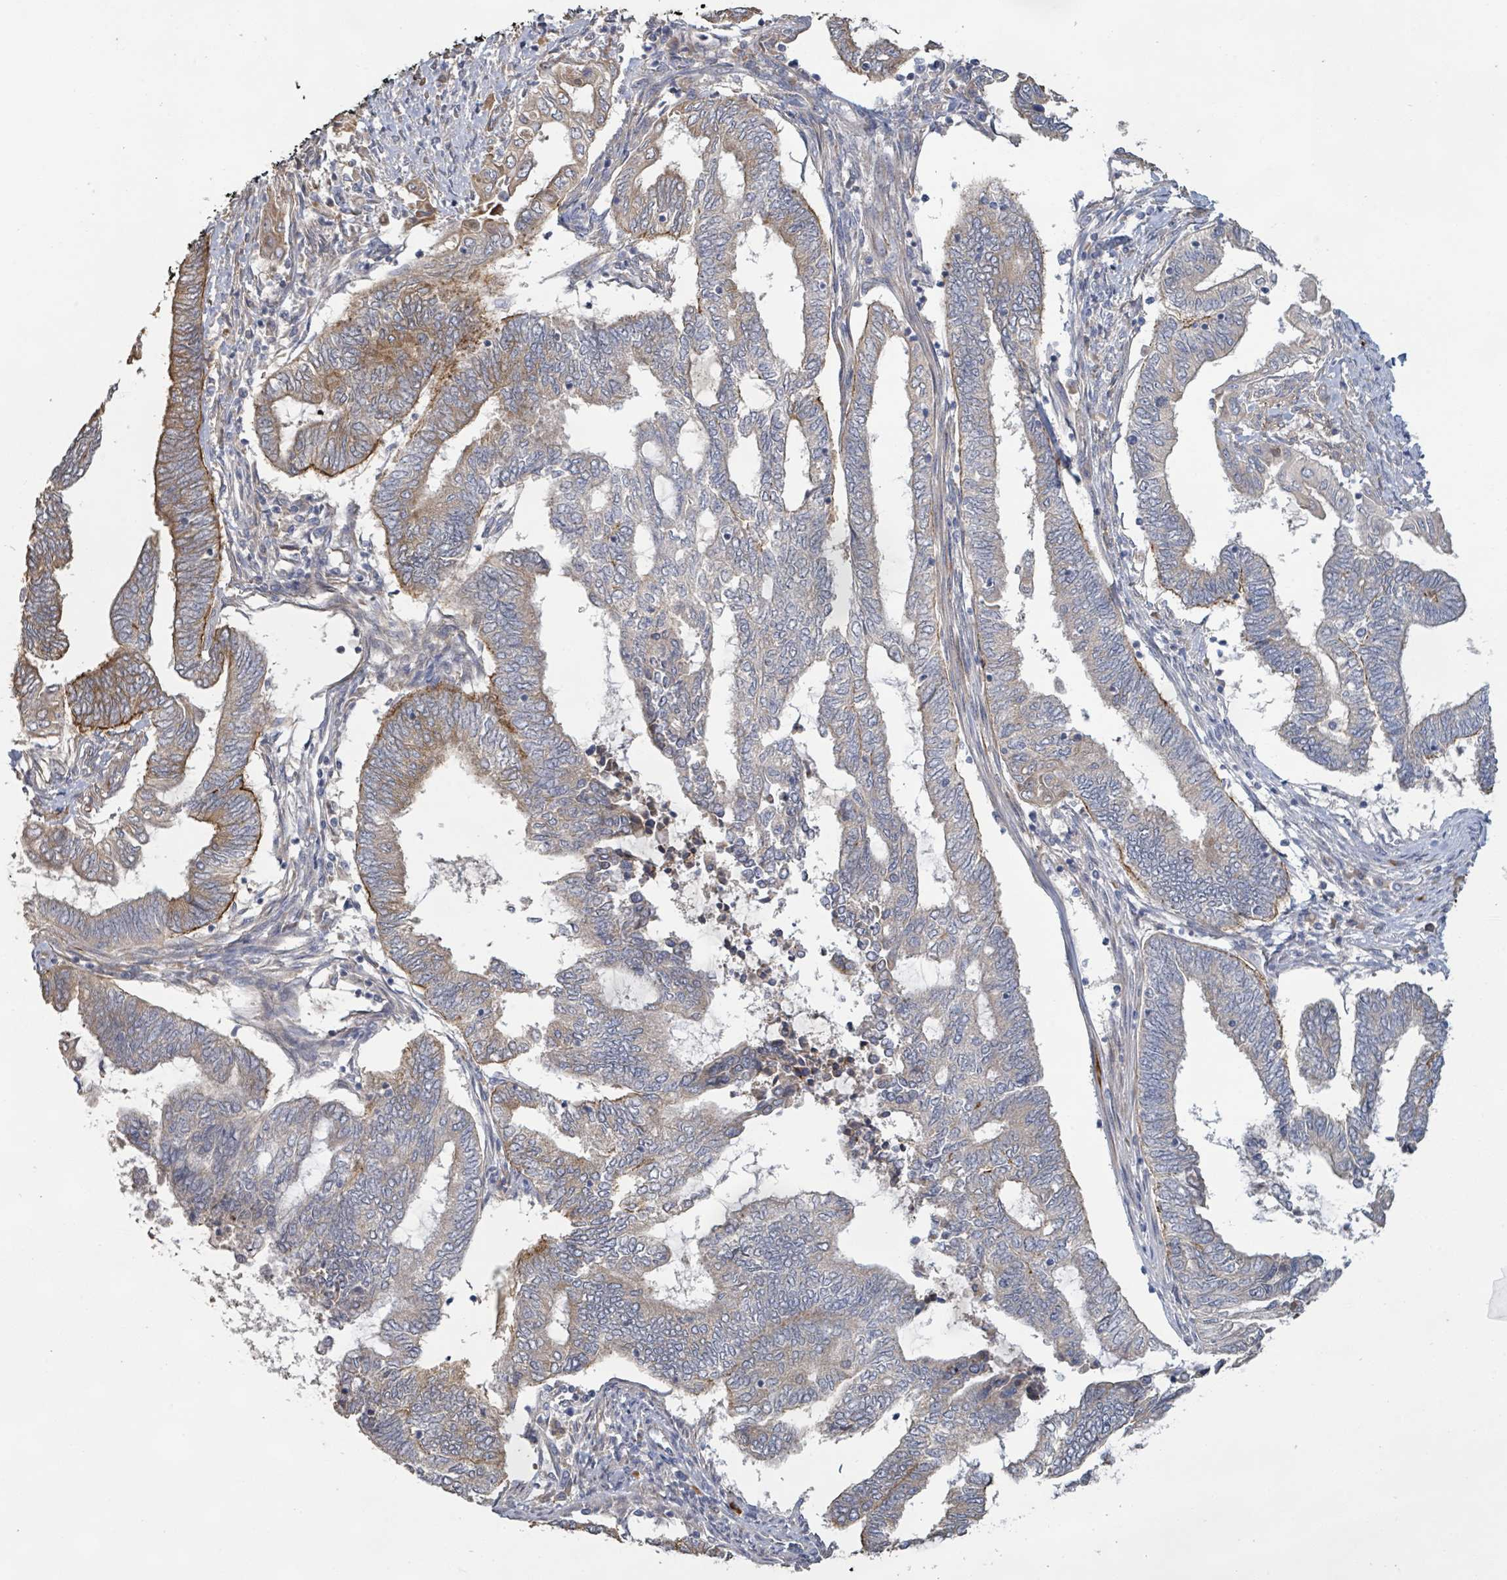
{"staining": {"intensity": "moderate", "quantity": "25%-75%", "location": "cytoplasmic/membranous"}, "tissue": "endometrial cancer", "cell_type": "Tumor cells", "image_type": "cancer", "snomed": [{"axis": "morphology", "description": "Adenocarcinoma, NOS"}, {"axis": "topography", "description": "Uterus"}, {"axis": "topography", "description": "Endometrium"}], "caption": "A histopathology image of adenocarcinoma (endometrial) stained for a protein demonstrates moderate cytoplasmic/membranous brown staining in tumor cells. (Stains: DAB in brown, nuclei in blue, Microscopy: brightfield microscopy at high magnification).", "gene": "KCNS2", "patient": {"sex": "female", "age": 70}}